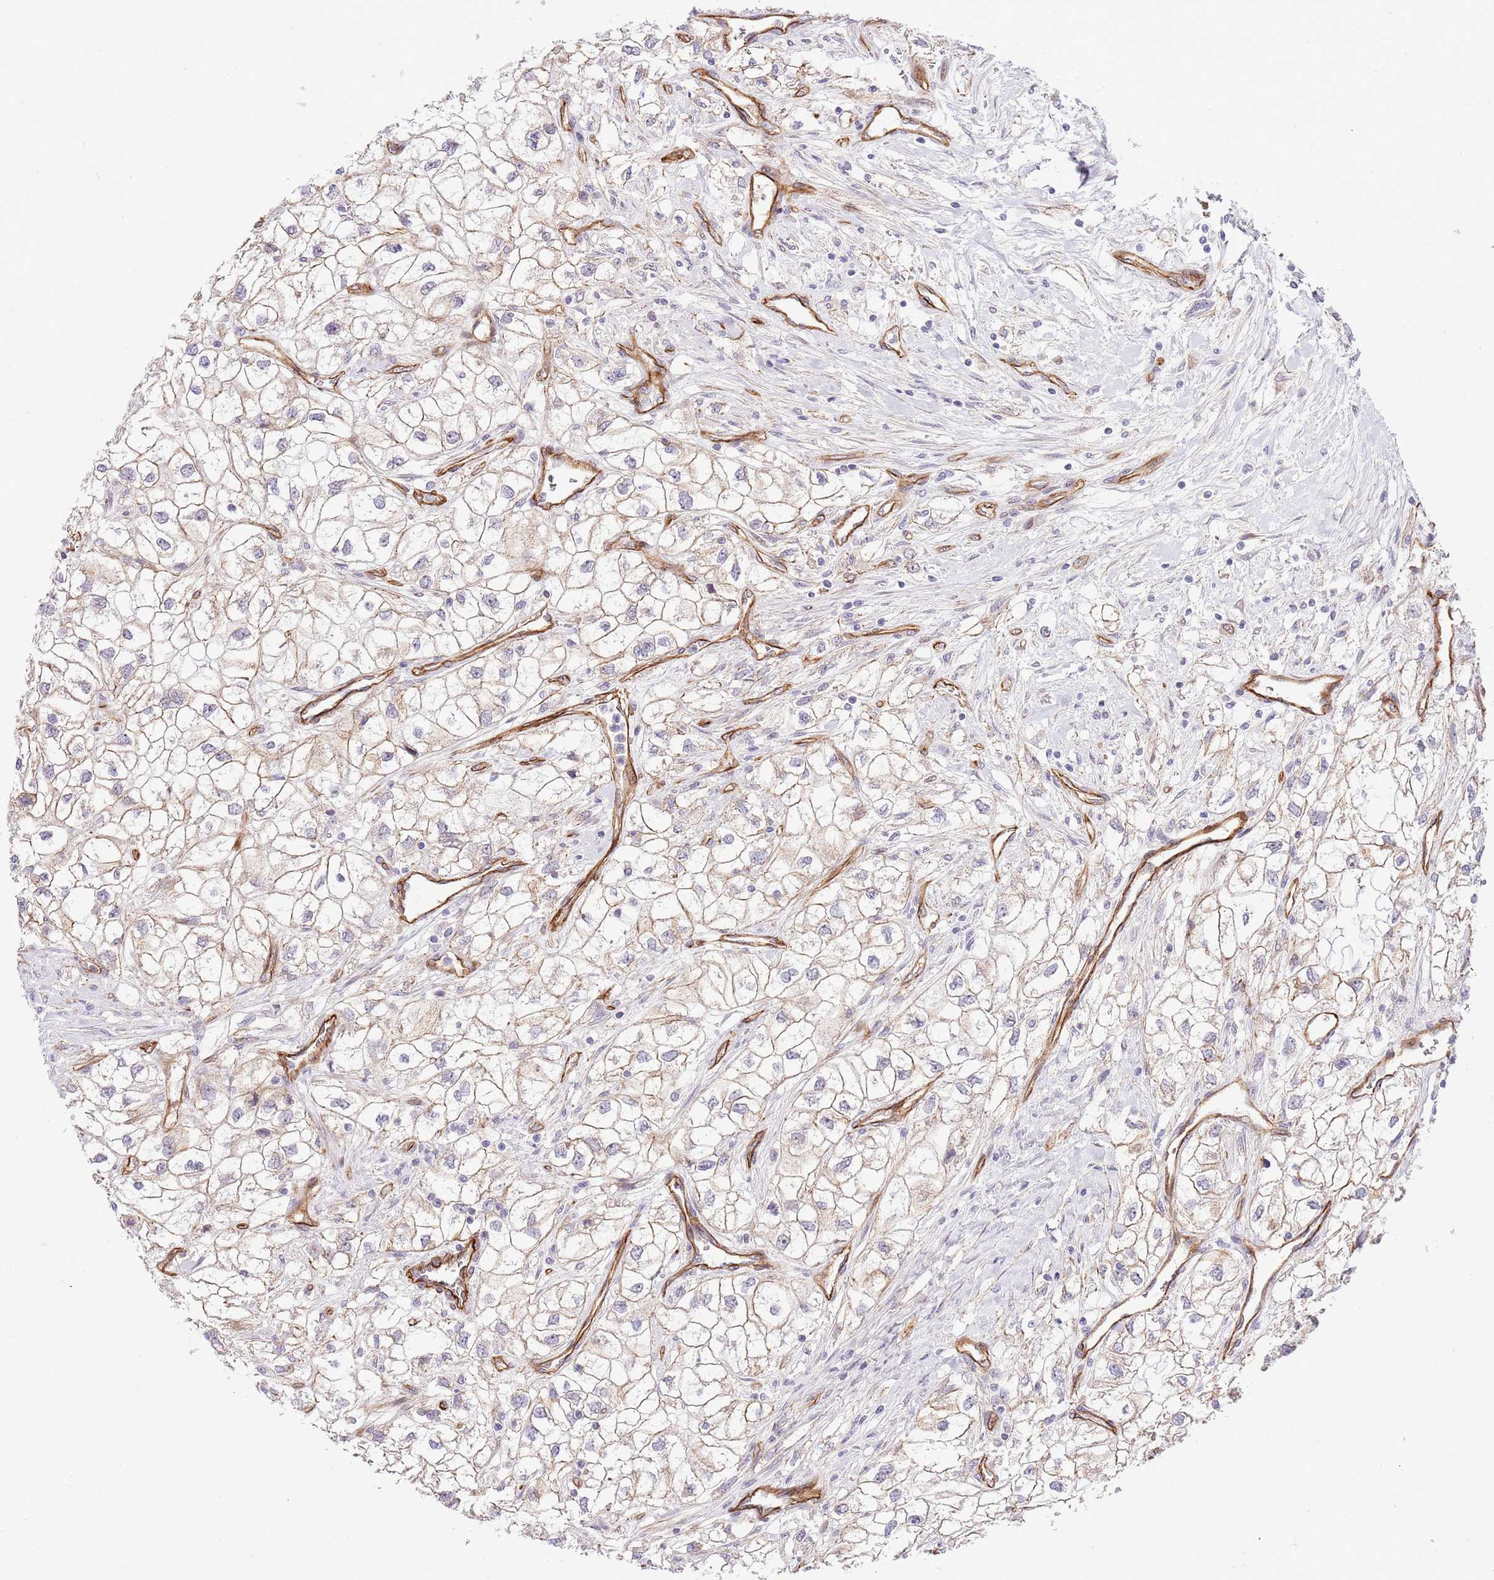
{"staining": {"intensity": "weak", "quantity": ">75%", "location": "cytoplasmic/membranous"}, "tissue": "renal cancer", "cell_type": "Tumor cells", "image_type": "cancer", "snomed": [{"axis": "morphology", "description": "Adenocarcinoma, NOS"}, {"axis": "topography", "description": "Kidney"}], "caption": "Renal cancer (adenocarcinoma) stained for a protein (brown) reveals weak cytoplasmic/membranous positive staining in approximately >75% of tumor cells.", "gene": "NEK3", "patient": {"sex": "male", "age": 59}}